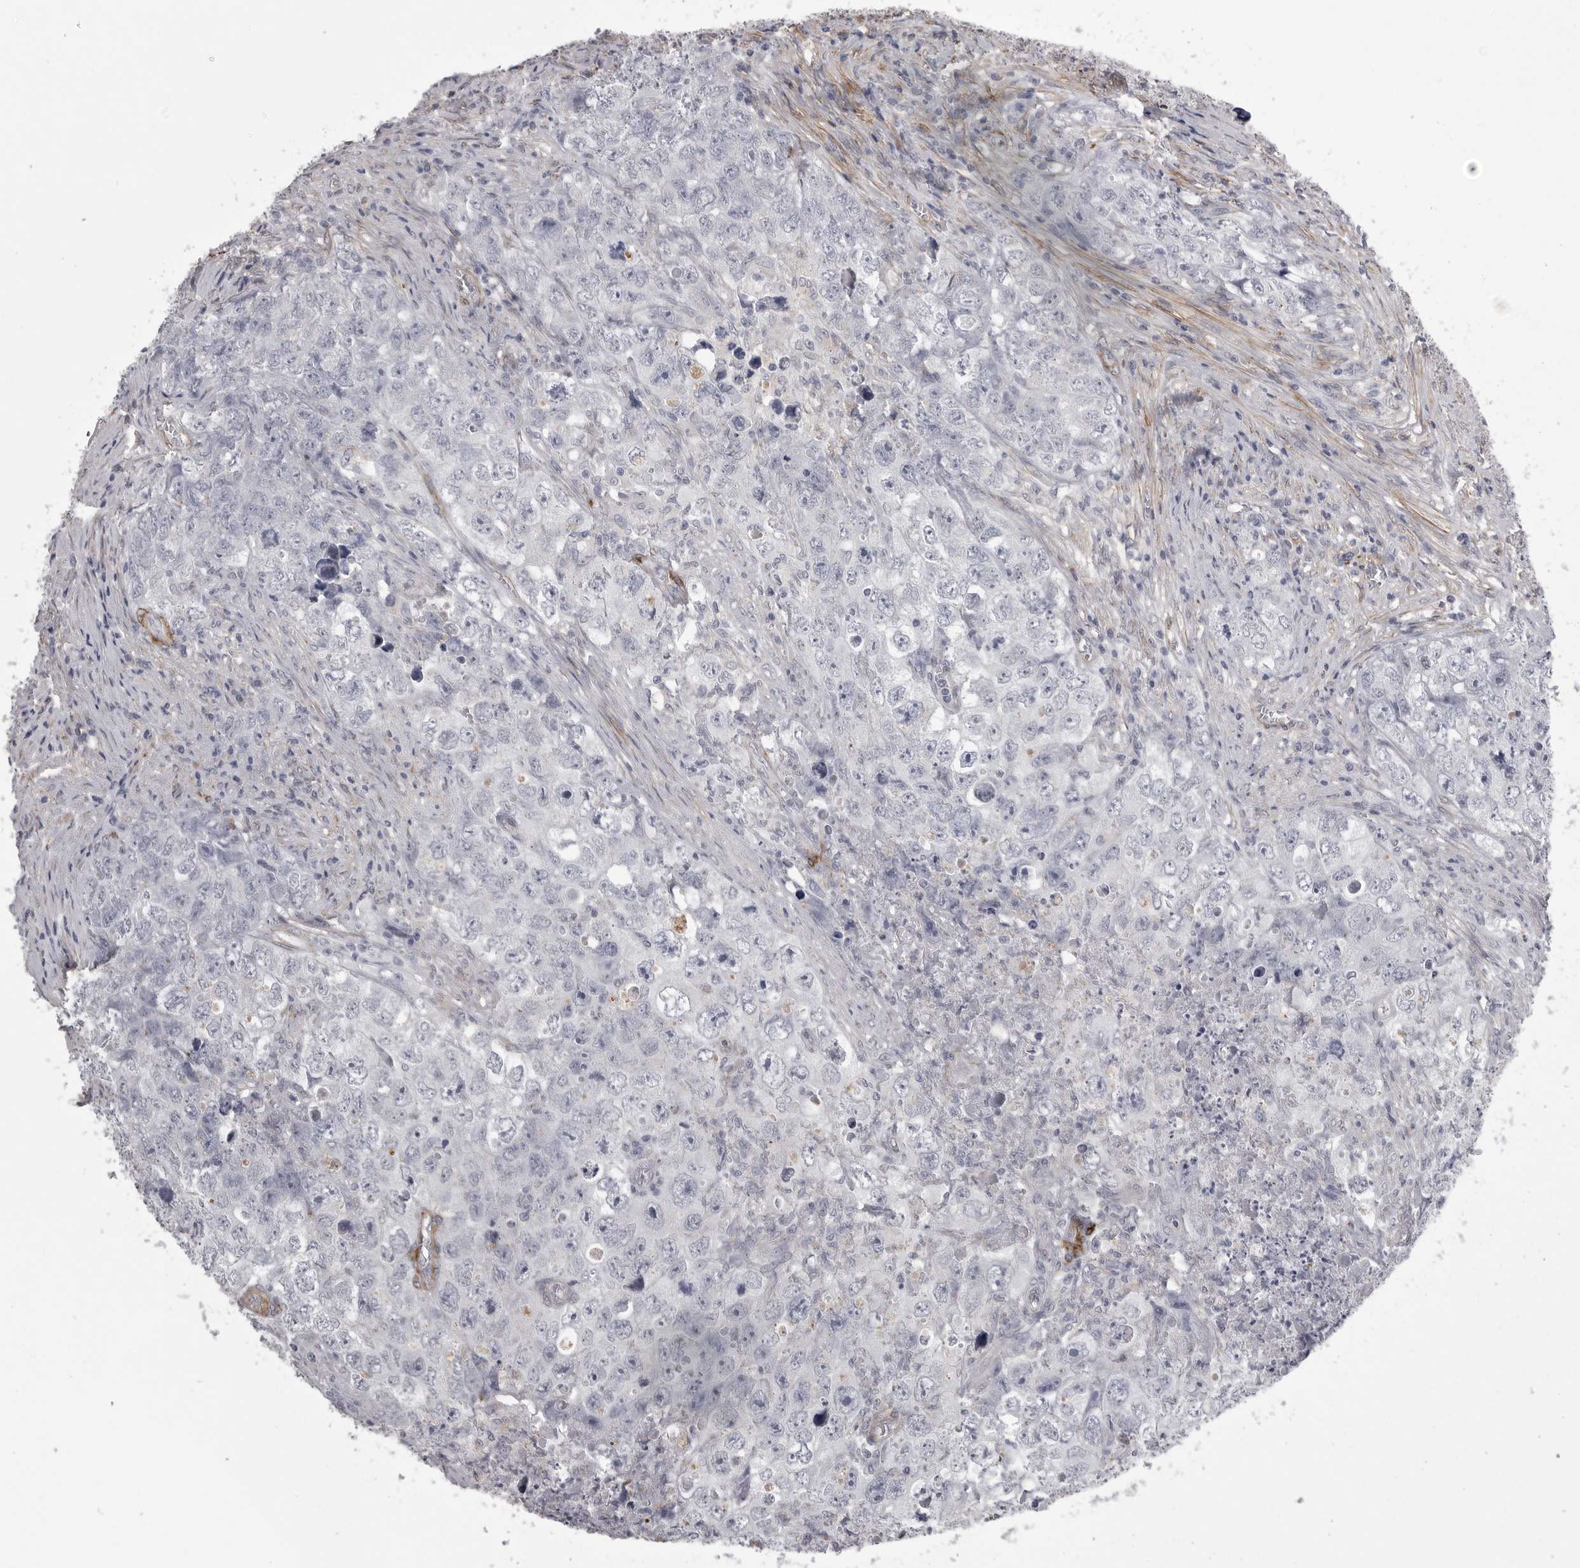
{"staining": {"intensity": "negative", "quantity": "none", "location": "none"}, "tissue": "testis cancer", "cell_type": "Tumor cells", "image_type": "cancer", "snomed": [{"axis": "morphology", "description": "Seminoma, NOS"}, {"axis": "morphology", "description": "Carcinoma, Embryonal, NOS"}, {"axis": "topography", "description": "Testis"}], "caption": "Immunohistochemistry of human testis embryonal carcinoma shows no positivity in tumor cells.", "gene": "AOC3", "patient": {"sex": "male", "age": 43}}